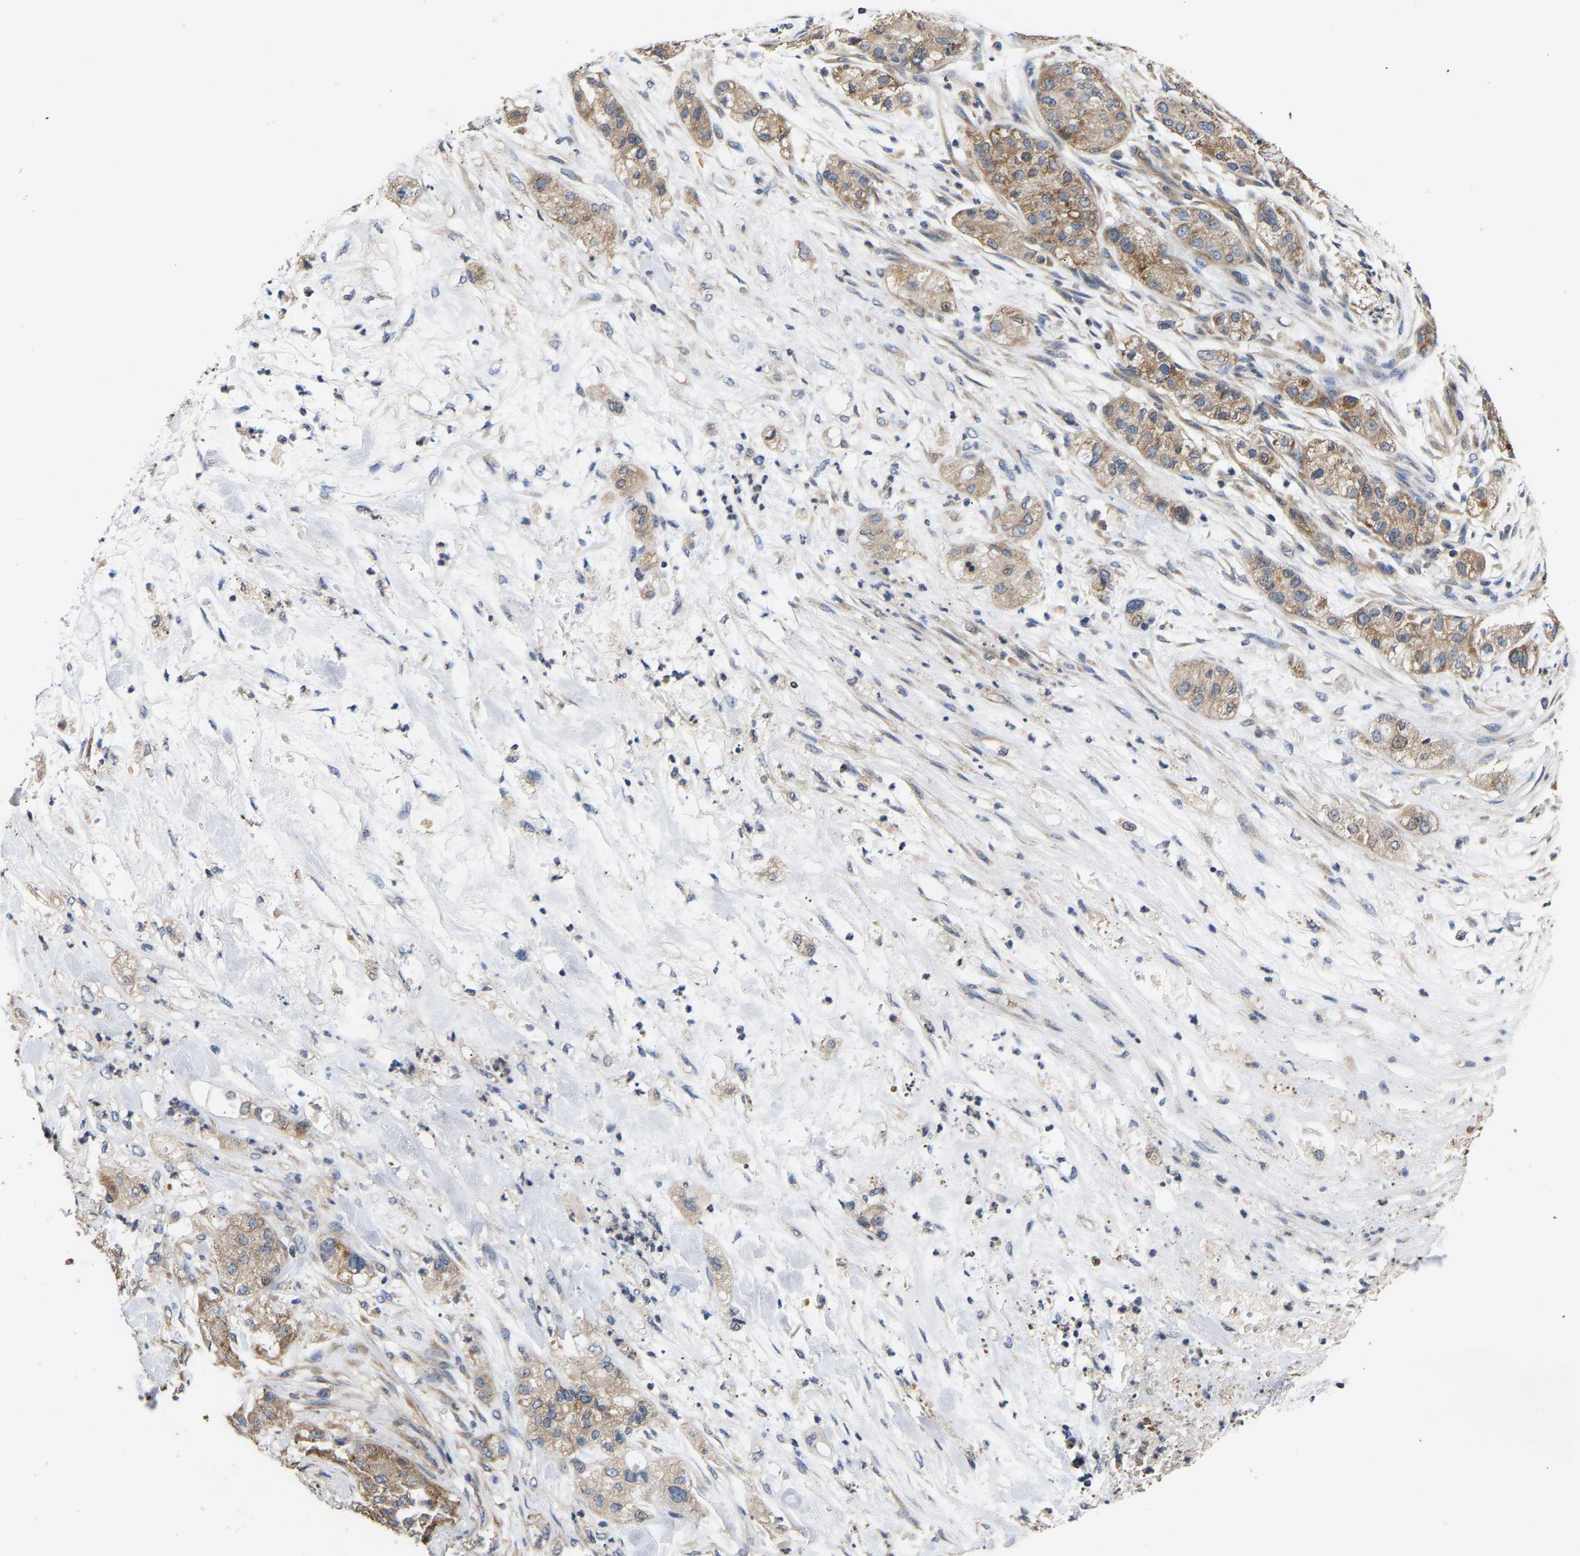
{"staining": {"intensity": "weak", "quantity": ">75%", "location": "cytoplasmic/membranous"}, "tissue": "pancreatic cancer", "cell_type": "Tumor cells", "image_type": "cancer", "snomed": [{"axis": "morphology", "description": "Adenocarcinoma, NOS"}, {"axis": "topography", "description": "Pancreas"}], "caption": "A brown stain shows weak cytoplasmic/membranous positivity of a protein in pancreatic cancer tumor cells.", "gene": "AIMP2", "patient": {"sex": "female", "age": 78}}